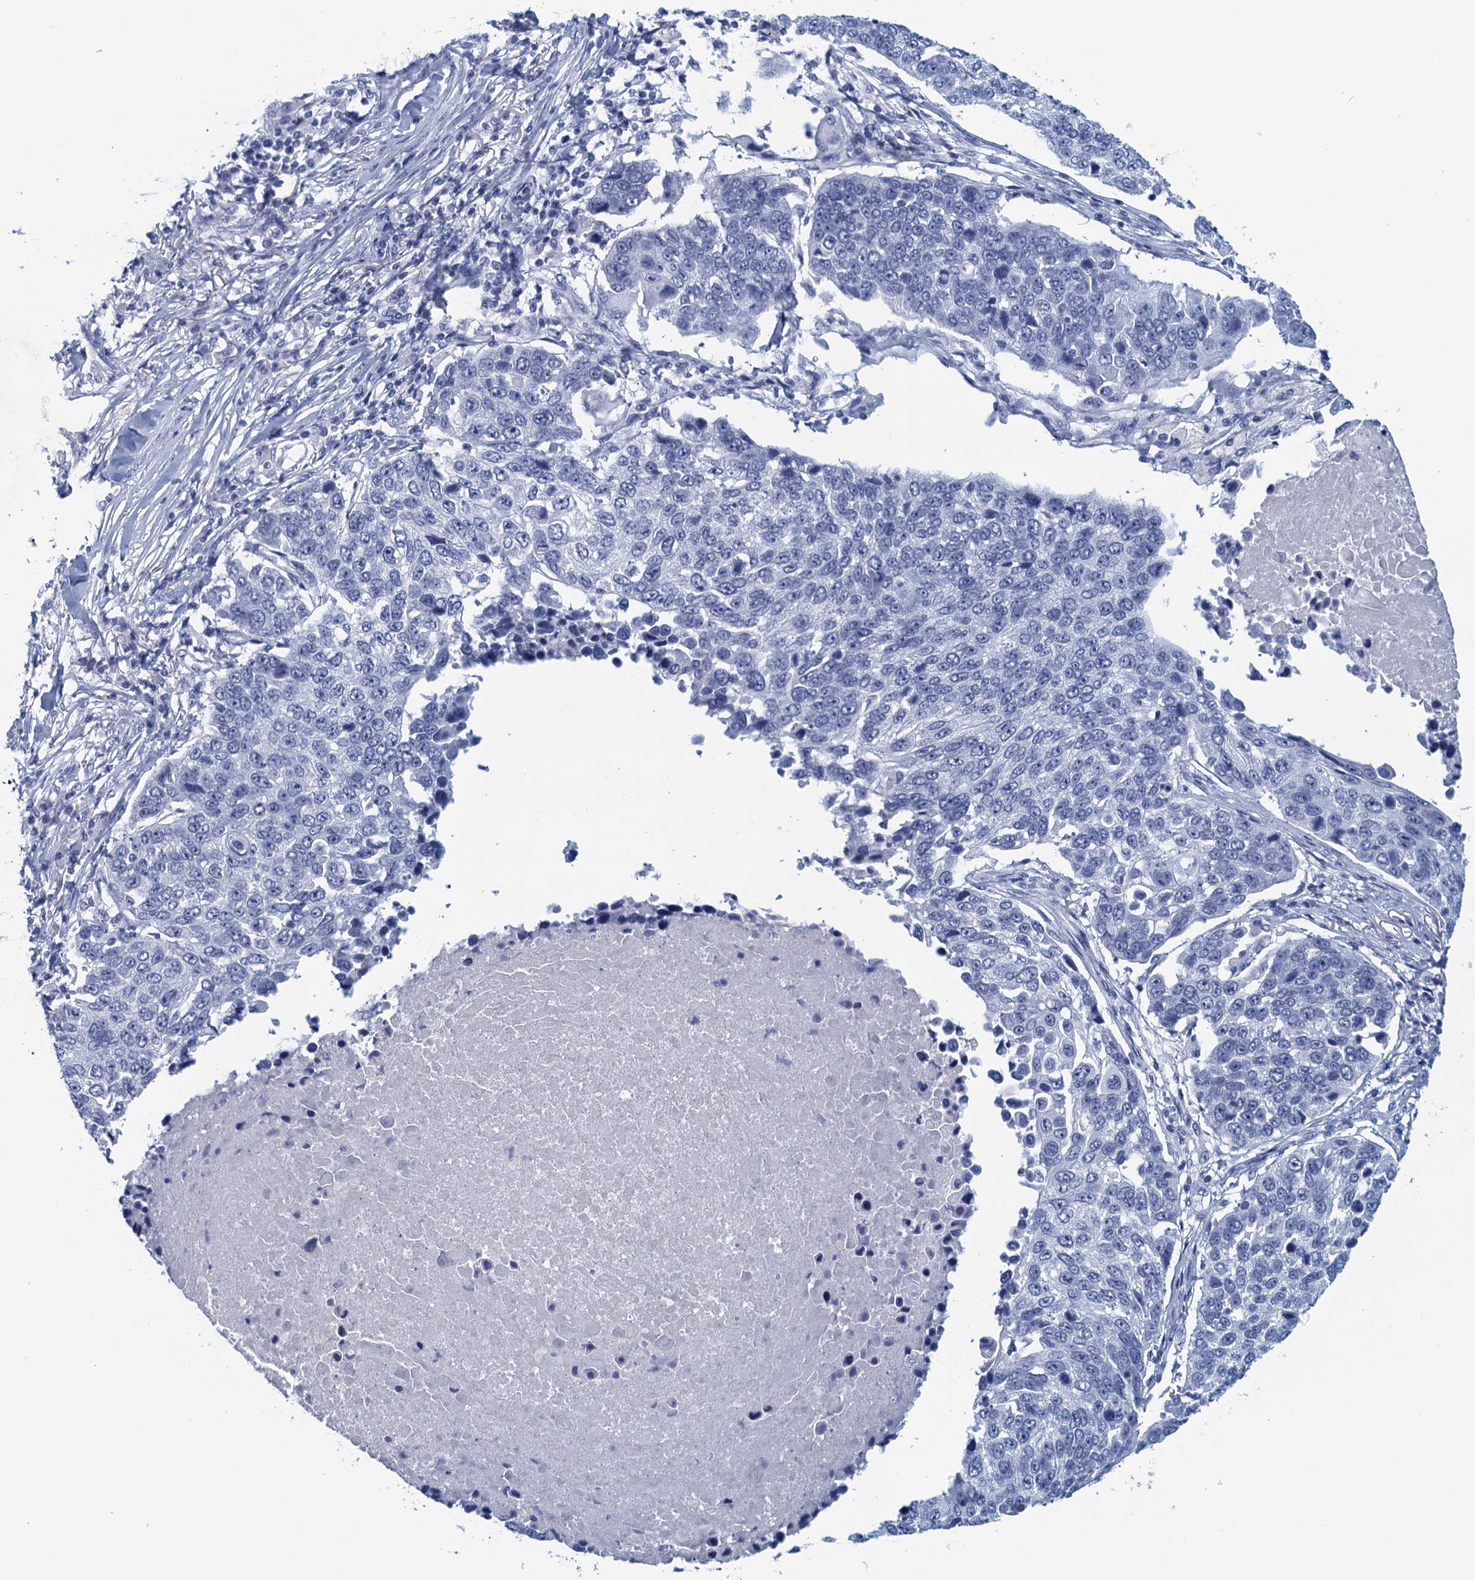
{"staining": {"intensity": "negative", "quantity": "none", "location": "none"}, "tissue": "lung cancer", "cell_type": "Tumor cells", "image_type": "cancer", "snomed": [{"axis": "morphology", "description": "Squamous cell carcinoma, NOS"}, {"axis": "topography", "description": "Lung"}], "caption": "Image shows no protein positivity in tumor cells of lung cancer (squamous cell carcinoma) tissue.", "gene": "CYP51A1", "patient": {"sex": "male", "age": 66}}